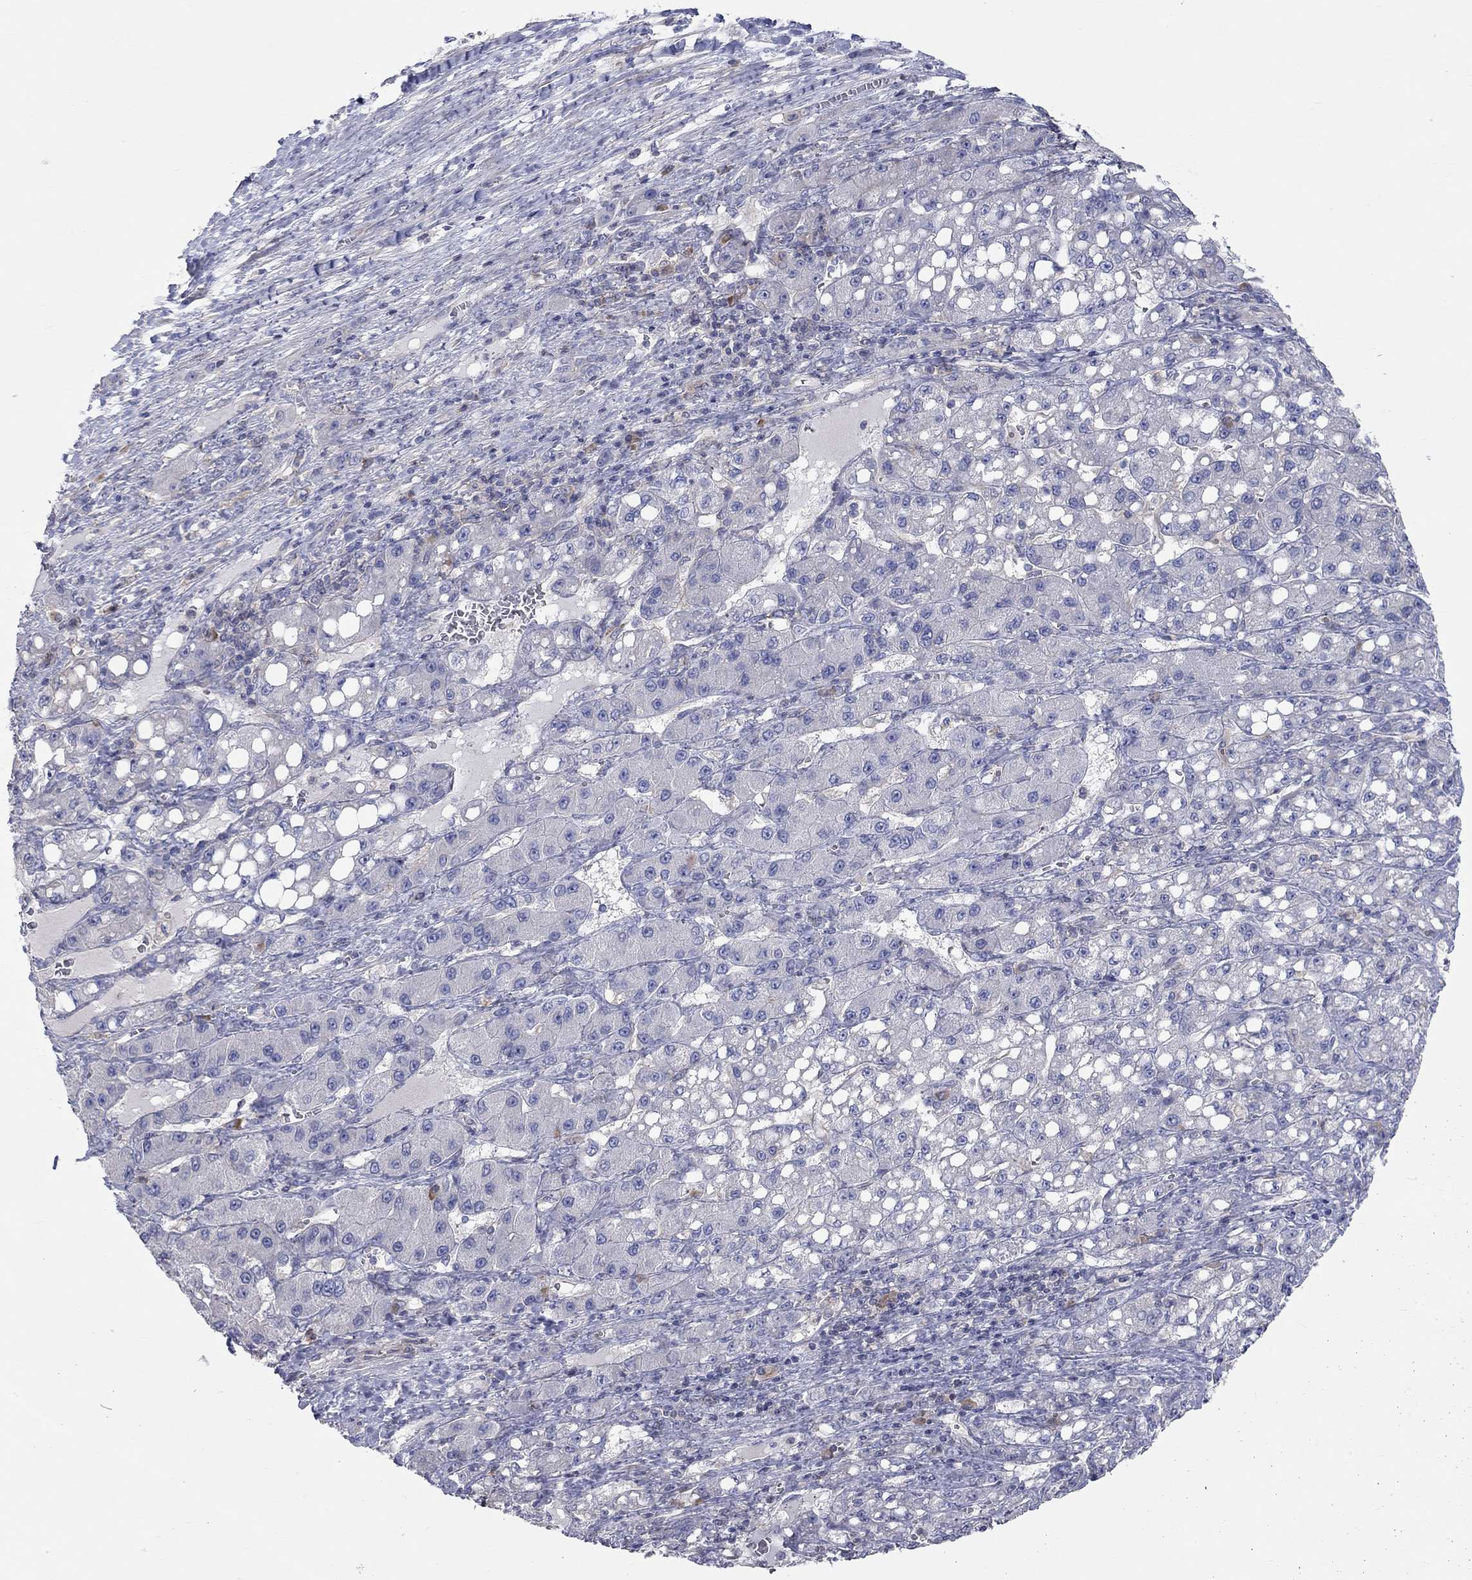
{"staining": {"intensity": "negative", "quantity": "none", "location": "none"}, "tissue": "liver cancer", "cell_type": "Tumor cells", "image_type": "cancer", "snomed": [{"axis": "morphology", "description": "Carcinoma, Hepatocellular, NOS"}, {"axis": "topography", "description": "Liver"}], "caption": "Liver cancer (hepatocellular carcinoma) stained for a protein using immunohistochemistry displays no staining tumor cells.", "gene": "PCDHGA10", "patient": {"sex": "female", "age": 65}}